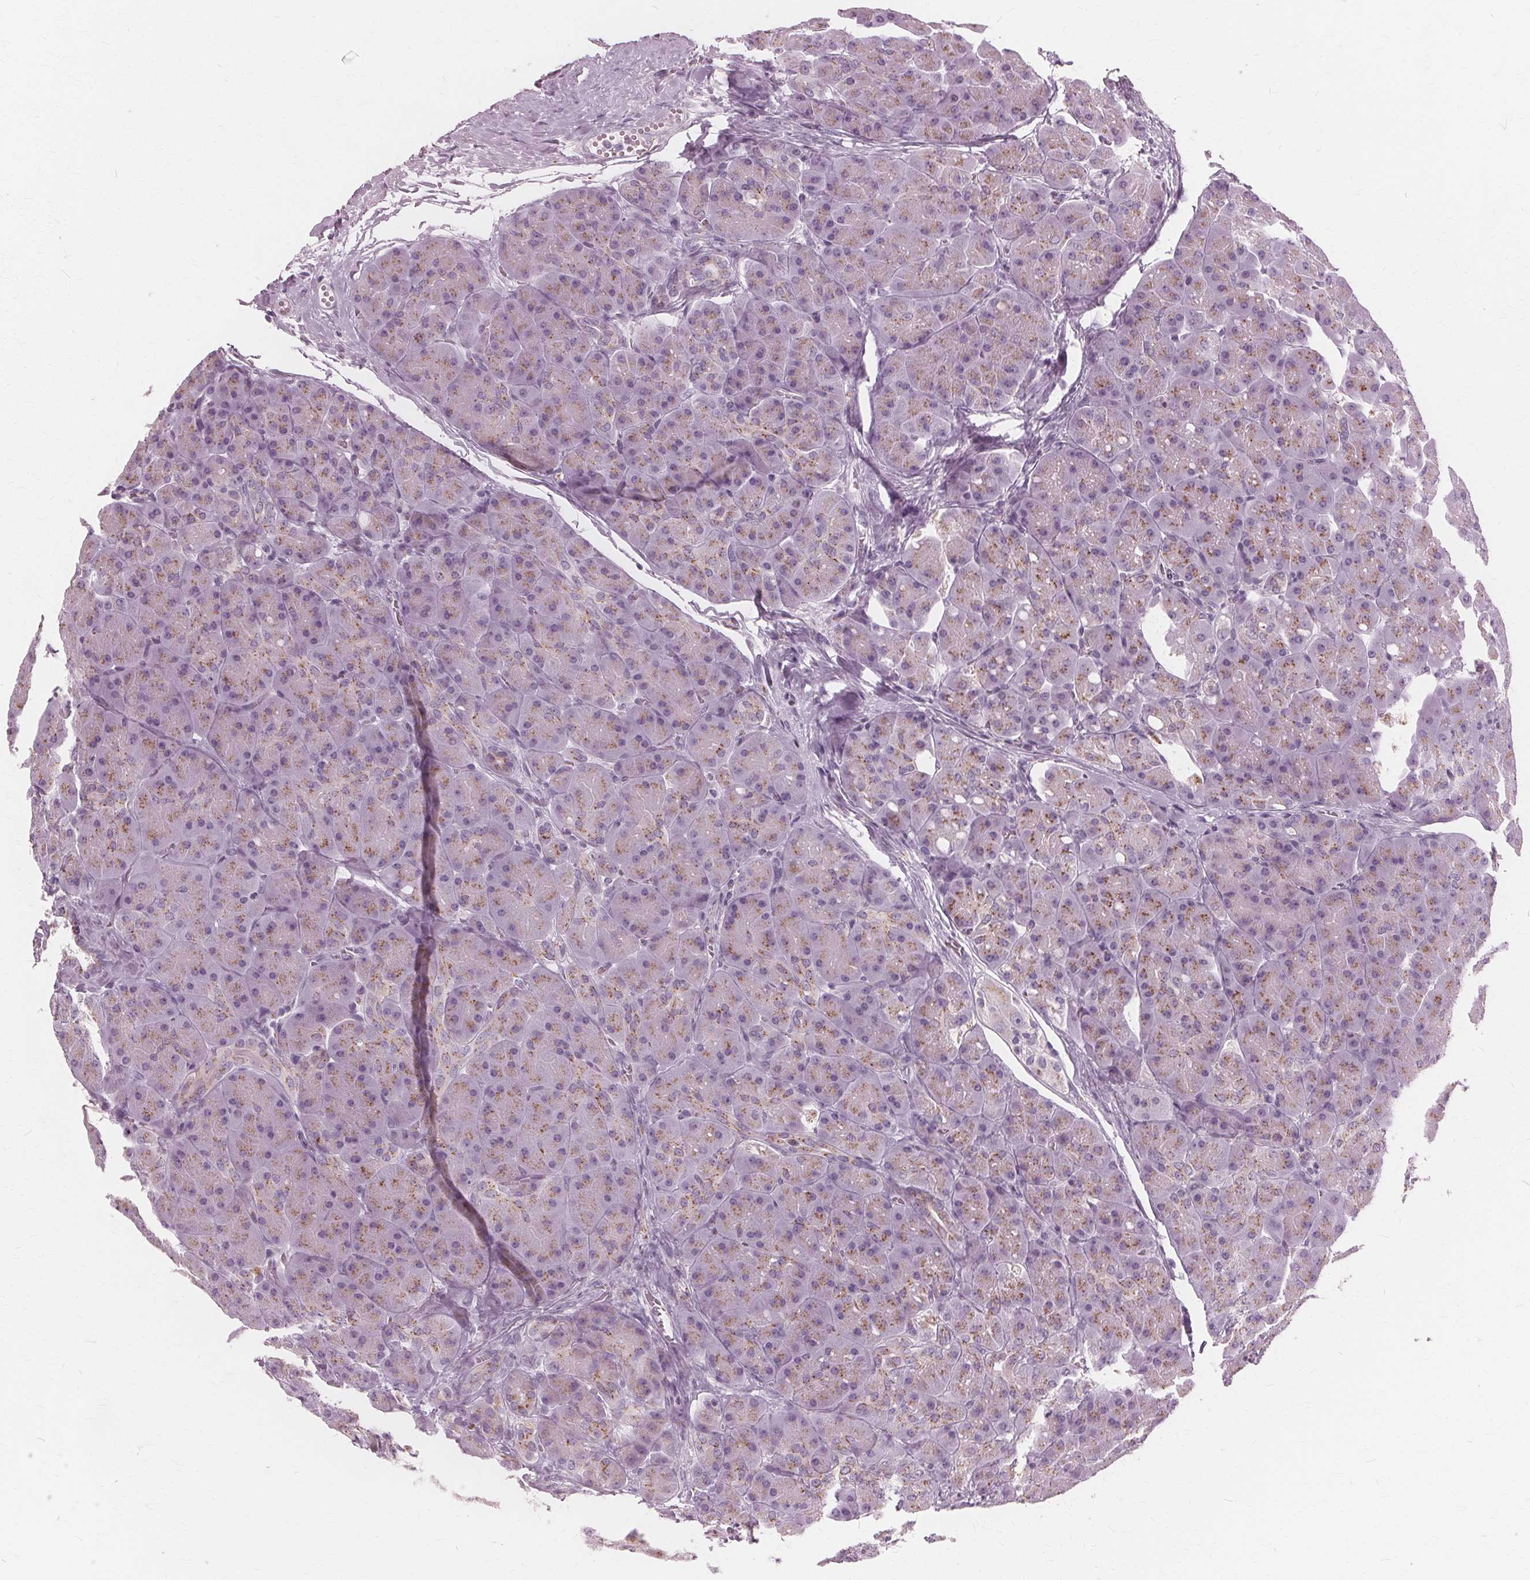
{"staining": {"intensity": "weak", "quantity": "<25%", "location": "cytoplasmic/membranous"}, "tissue": "pancreas", "cell_type": "Exocrine glandular cells", "image_type": "normal", "snomed": [{"axis": "morphology", "description": "Normal tissue, NOS"}, {"axis": "topography", "description": "Pancreas"}], "caption": "This micrograph is of benign pancreas stained with immunohistochemistry to label a protein in brown with the nuclei are counter-stained blue. There is no staining in exocrine glandular cells.", "gene": "DNASE2", "patient": {"sex": "male", "age": 55}}